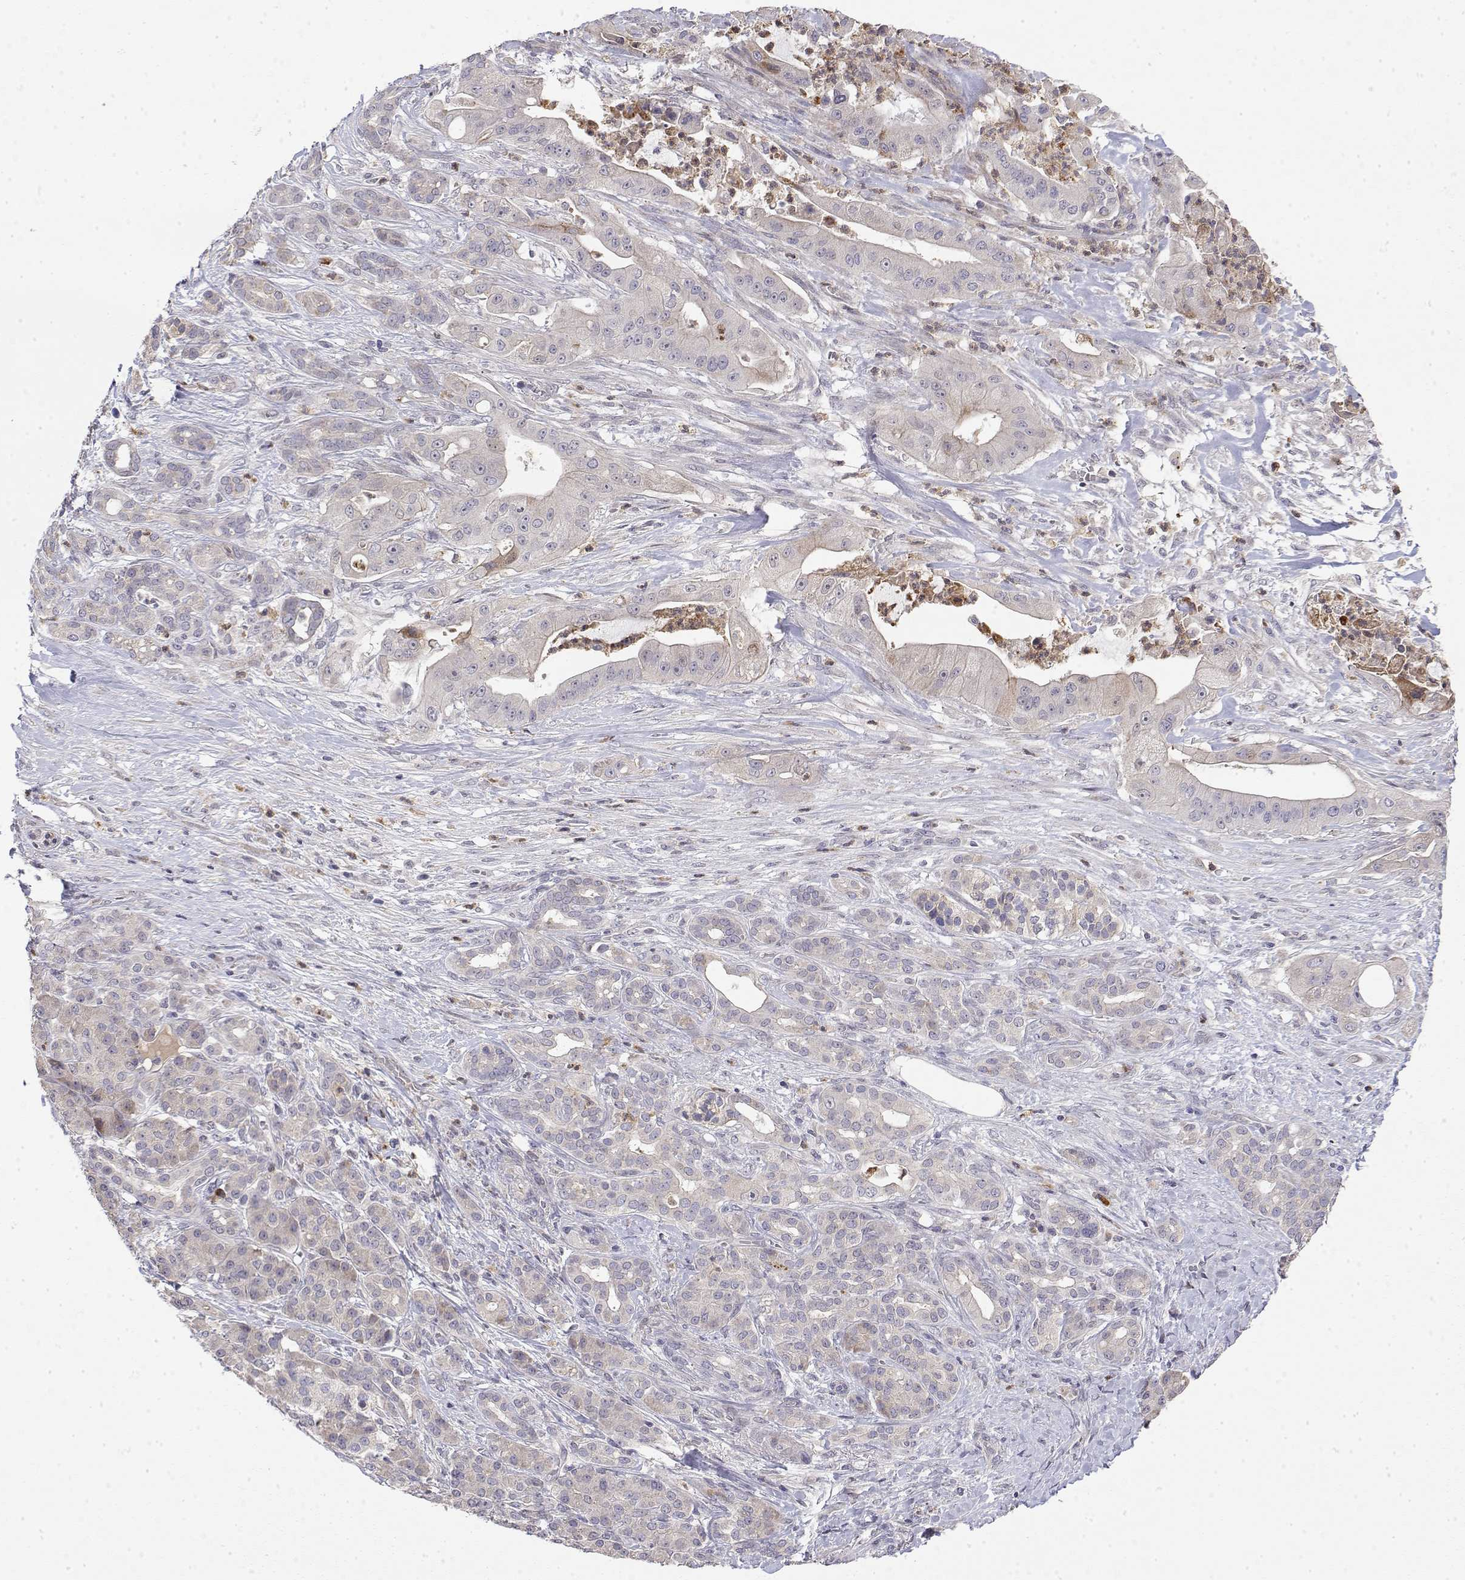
{"staining": {"intensity": "negative", "quantity": "none", "location": "none"}, "tissue": "pancreatic cancer", "cell_type": "Tumor cells", "image_type": "cancer", "snomed": [{"axis": "morphology", "description": "Normal tissue, NOS"}, {"axis": "morphology", "description": "Inflammation, NOS"}, {"axis": "morphology", "description": "Adenocarcinoma, NOS"}, {"axis": "topography", "description": "Pancreas"}], "caption": "DAB immunohistochemical staining of human pancreatic cancer (adenocarcinoma) demonstrates no significant staining in tumor cells.", "gene": "IGFBP4", "patient": {"sex": "male", "age": 57}}